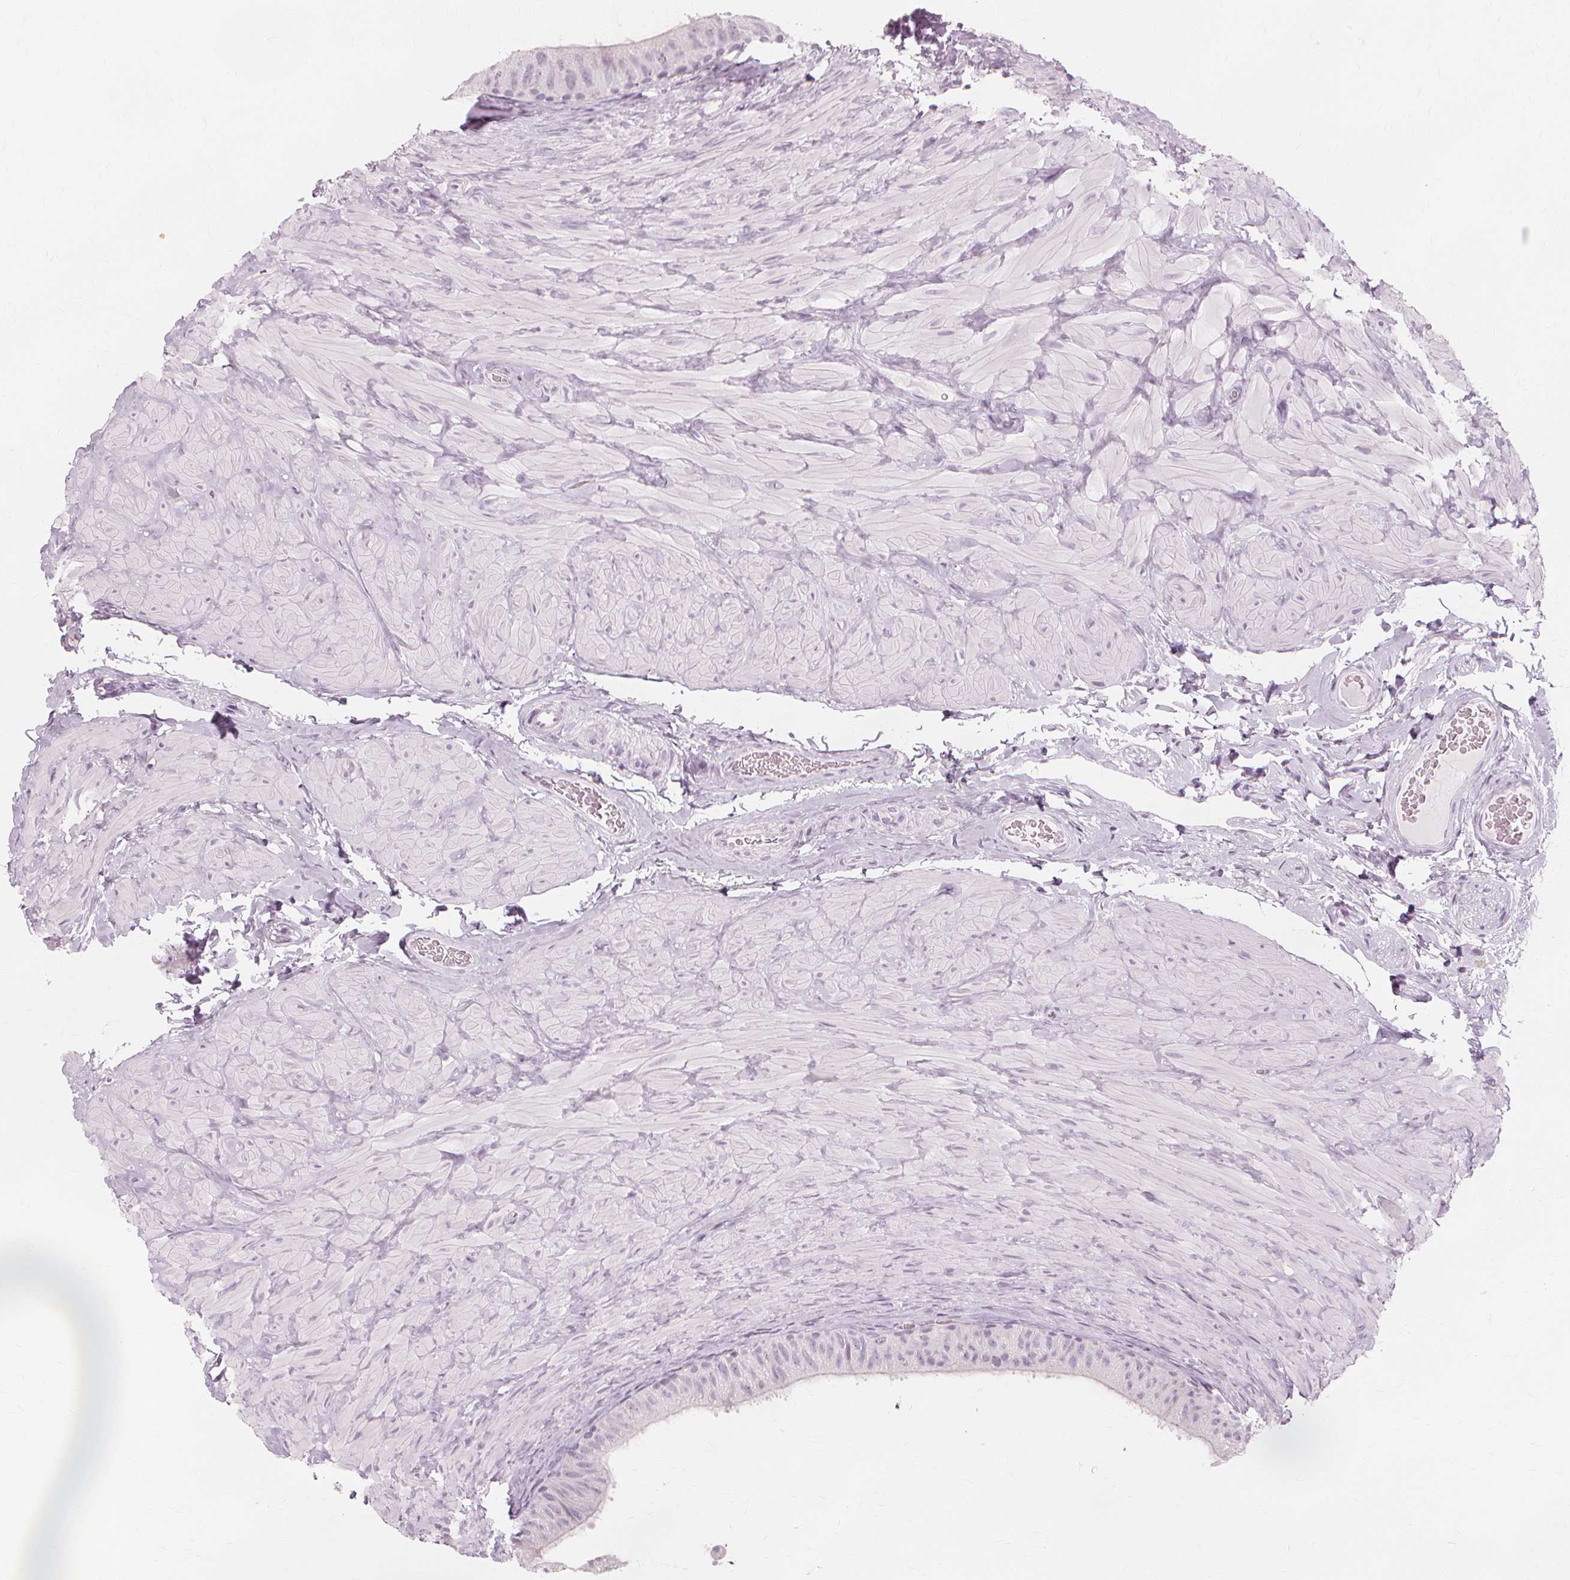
{"staining": {"intensity": "negative", "quantity": "none", "location": "none"}, "tissue": "epididymis", "cell_type": "Glandular cells", "image_type": "normal", "snomed": [{"axis": "morphology", "description": "Normal tissue, NOS"}, {"axis": "topography", "description": "Epididymis, spermatic cord, NOS"}, {"axis": "topography", "description": "Epididymis"}], "caption": "Protein analysis of benign epididymis shows no significant positivity in glandular cells.", "gene": "MUC12", "patient": {"sex": "male", "age": 31}}